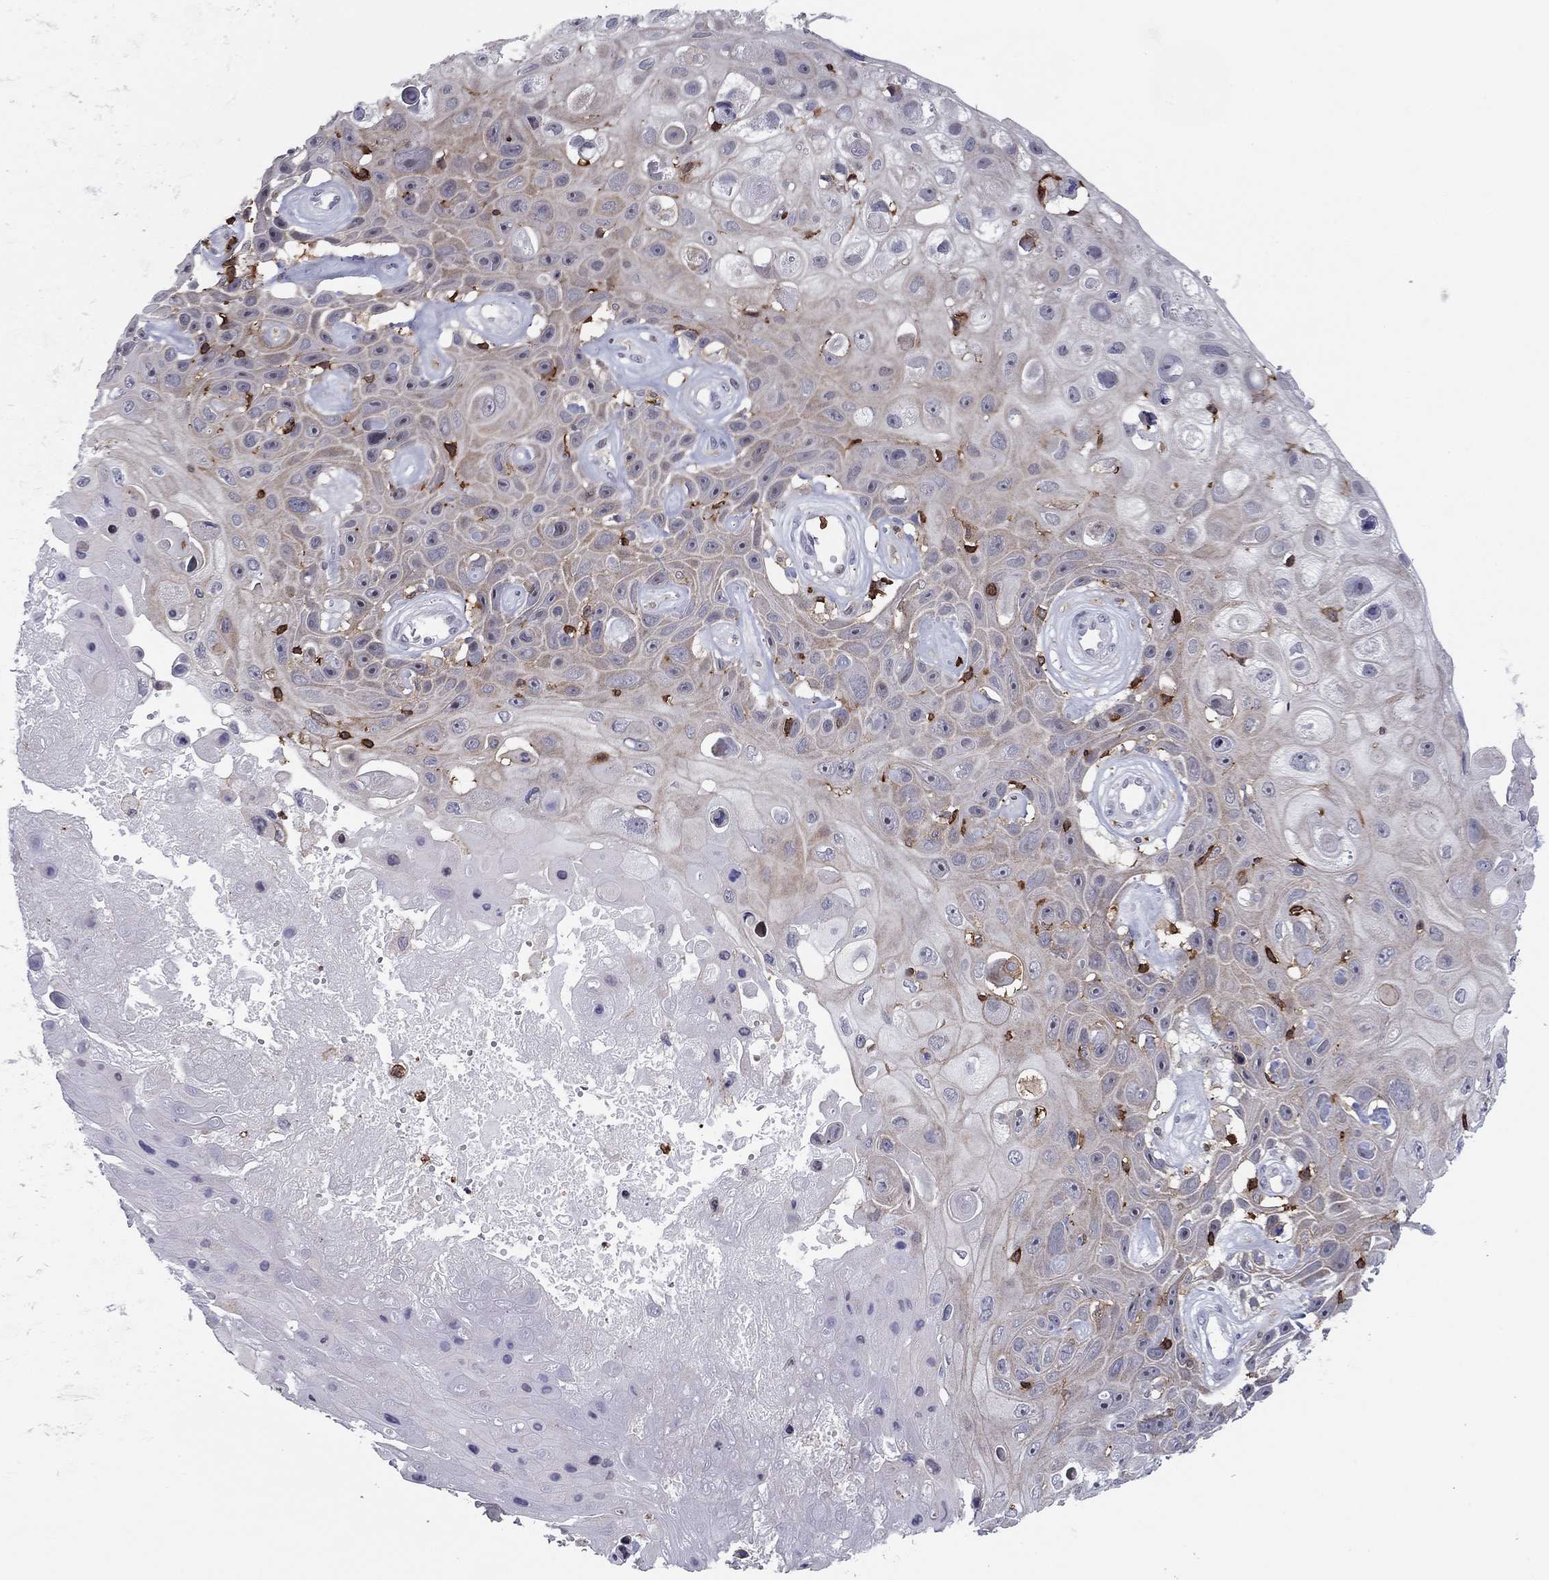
{"staining": {"intensity": "negative", "quantity": "none", "location": "none"}, "tissue": "skin cancer", "cell_type": "Tumor cells", "image_type": "cancer", "snomed": [{"axis": "morphology", "description": "Squamous cell carcinoma, NOS"}, {"axis": "topography", "description": "Skin"}], "caption": "IHC of squamous cell carcinoma (skin) reveals no expression in tumor cells.", "gene": "ARHGAP27", "patient": {"sex": "male", "age": 82}}